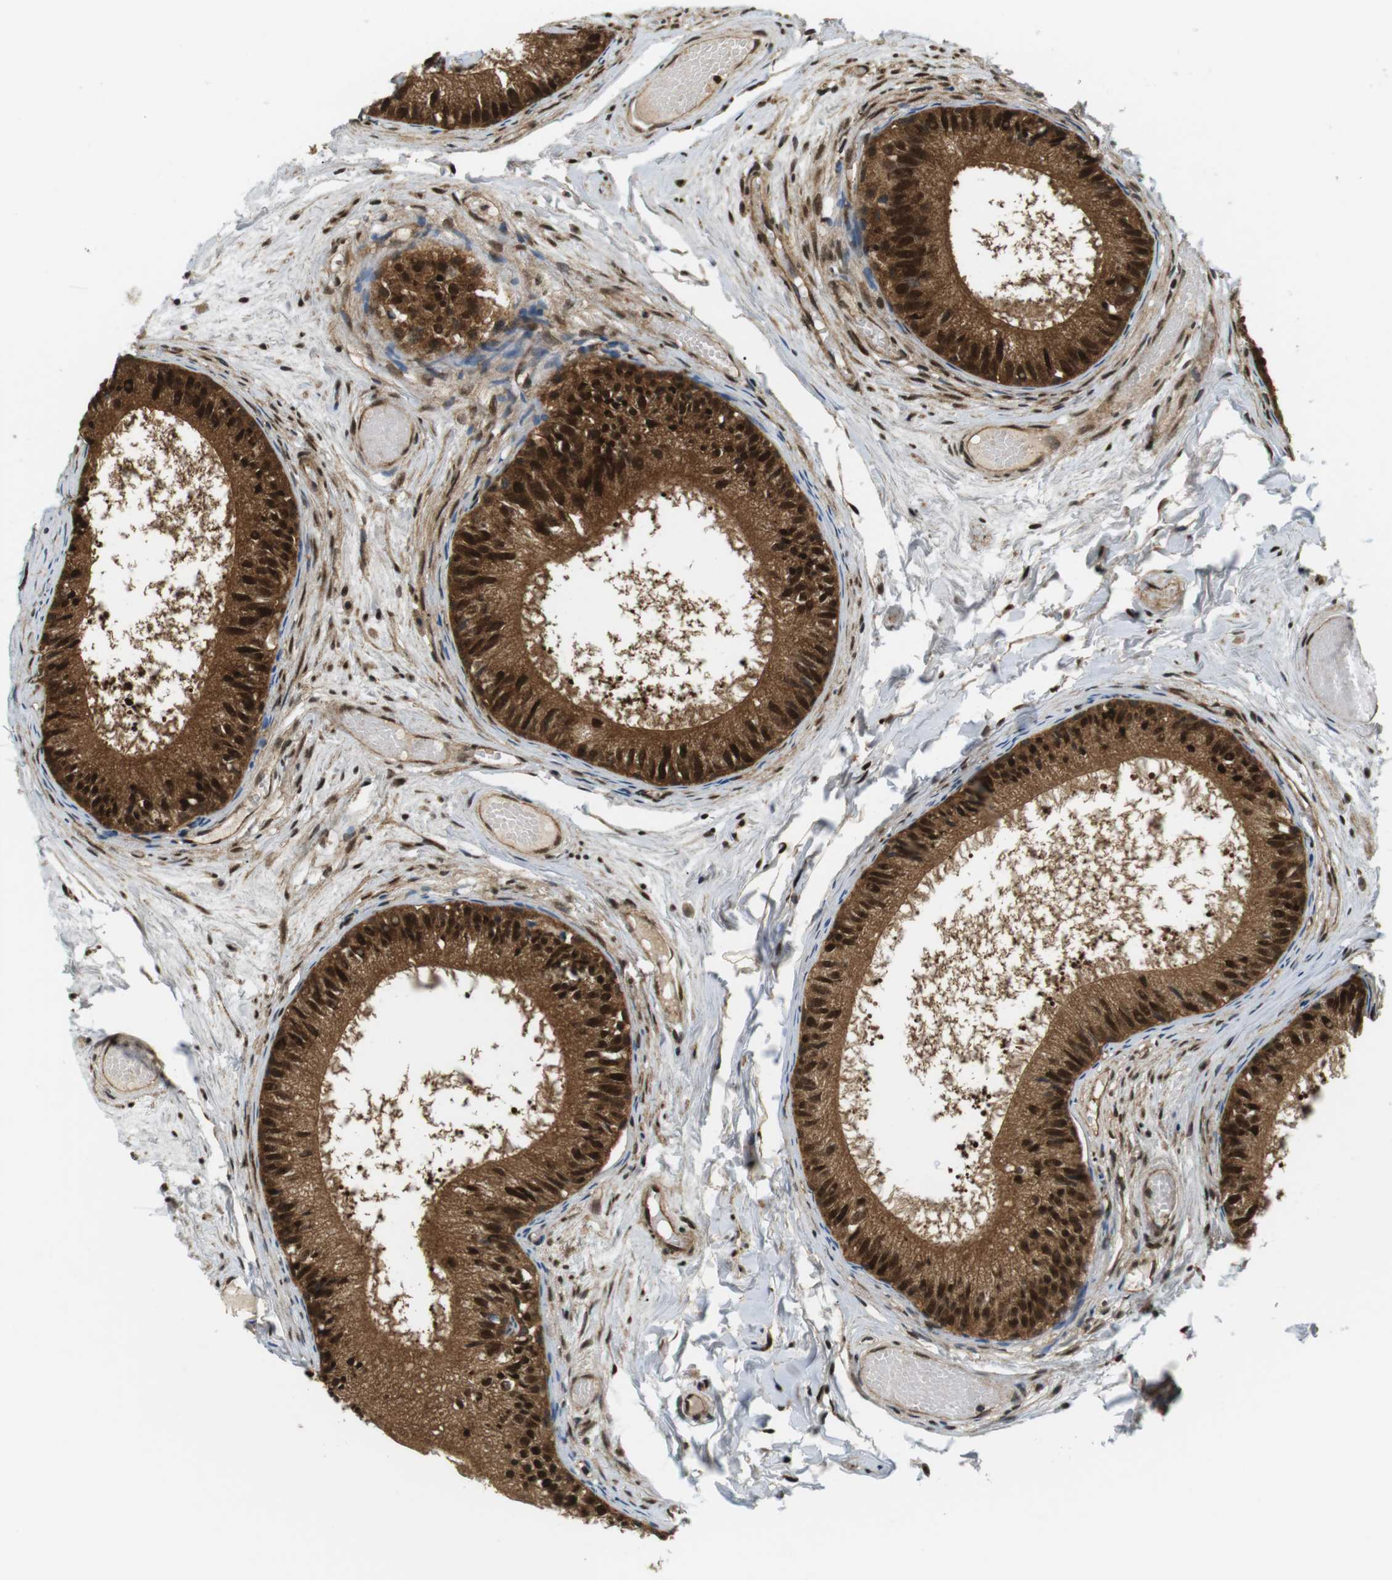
{"staining": {"intensity": "strong", "quantity": ">75%", "location": "cytoplasmic/membranous,nuclear"}, "tissue": "epididymis", "cell_type": "Glandular cells", "image_type": "normal", "snomed": [{"axis": "morphology", "description": "Normal tissue, NOS"}, {"axis": "topography", "description": "Epididymis"}], "caption": "Strong cytoplasmic/membranous,nuclear positivity for a protein is appreciated in approximately >75% of glandular cells of normal epididymis using immunohistochemistry (IHC).", "gene": "CSNK2B", "patient": {"sex": "male", "age": 46}}